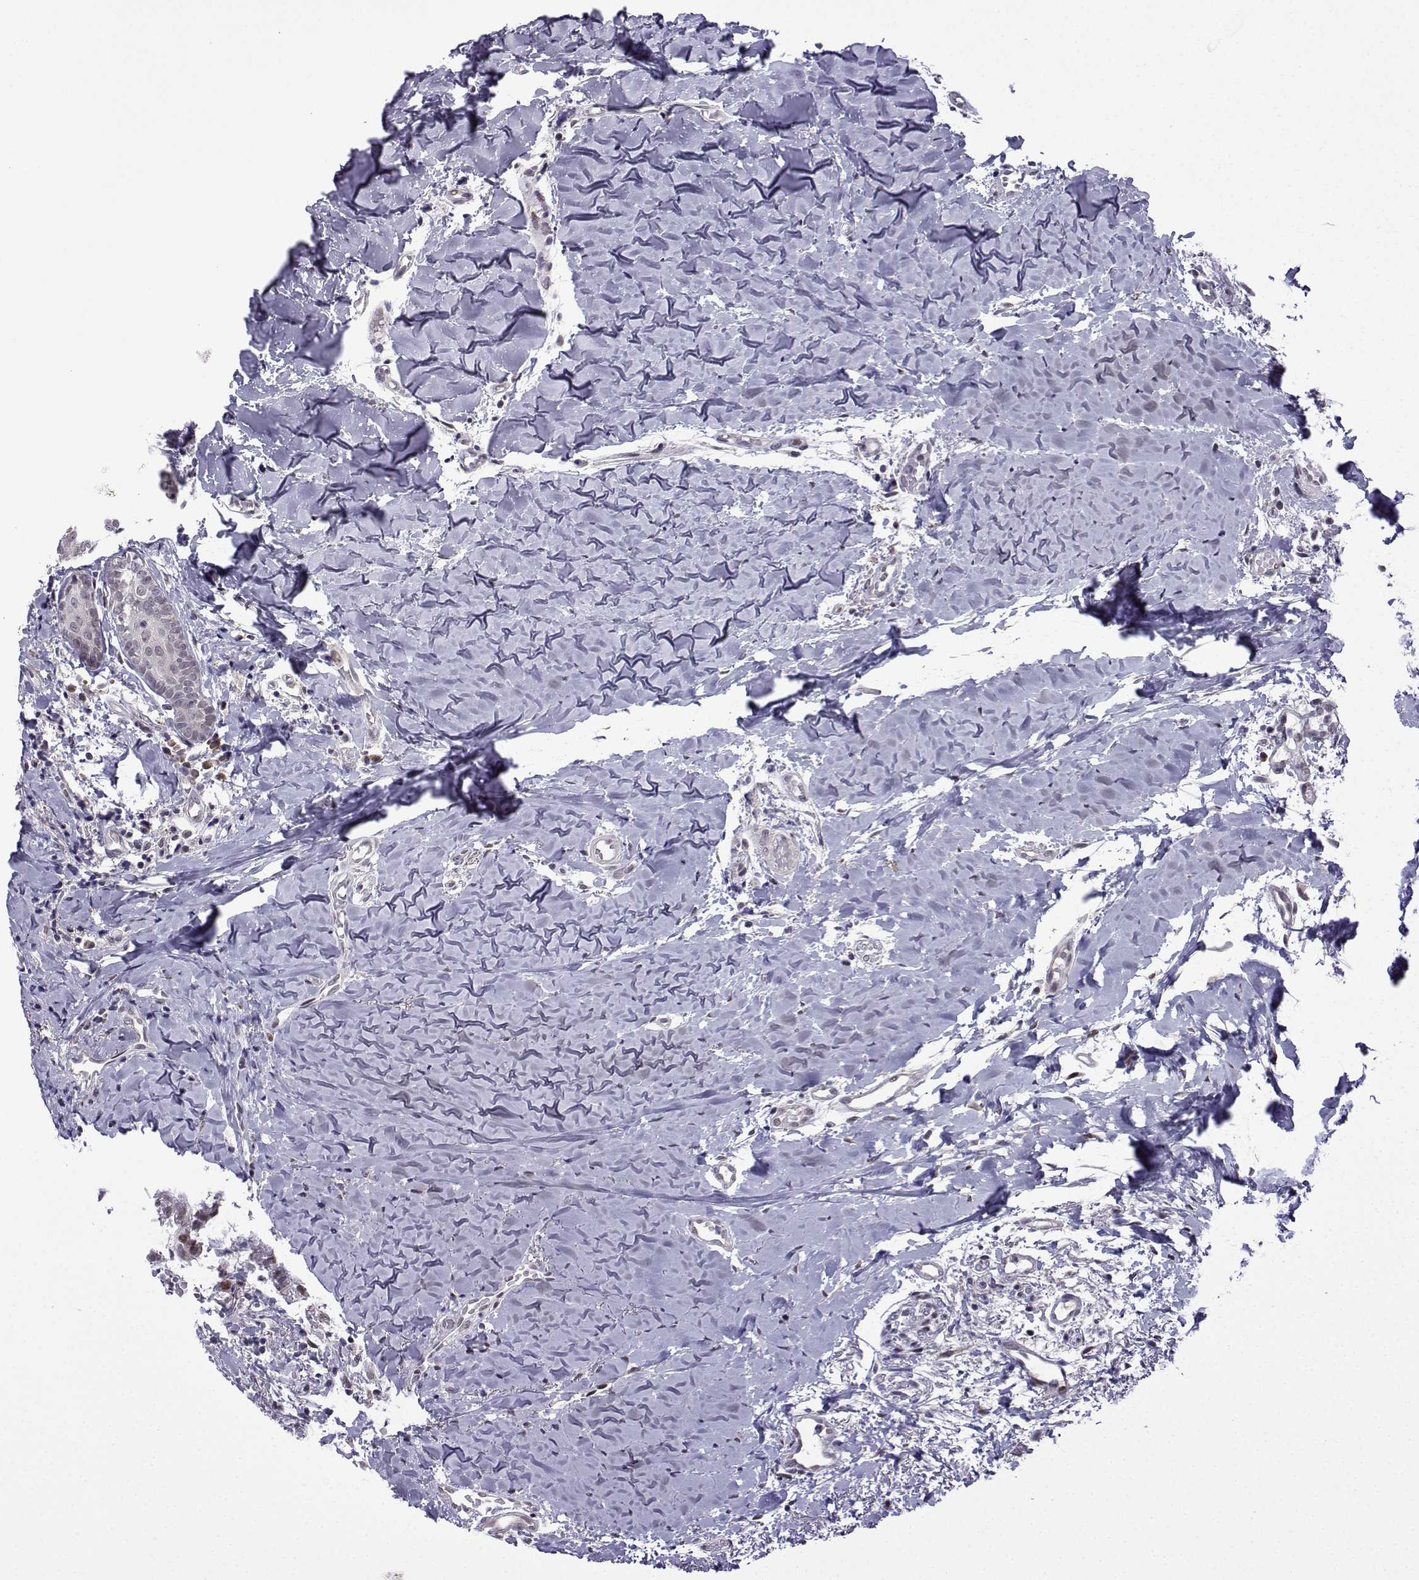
{"staining": {"intensity": "negative", "quantity": "none", "location": "none"}, "tissue": "head and neck cancer", "cell_type": "Tumor cells", "image_type": "cancer", "snomed": [{"axis": "morphology", "description": "Normal tissue, NOS"}, {"axis": "morphology", "description": "Squamous cell carcinoma, NOS"}, {"axis": "topography", "description": "Oral tissue"}, {"axis": "topography", "description": "Salivary gland"}, {"axis": "topography", "description": "Head-Neck"}], "caption": "Histopathology image shows no protein positivity in tumor cells of head and neck squamous cell carcinoma tissue. The staining was performed using DAB (3,3'-diaminobenzidine) to visualize the protein expression in brown, while the nuclei were stained in blue with hematoxylin (Magnification: 20x).", "gene": "FGF3", "patient": {"sex": "female", "age": 62}}